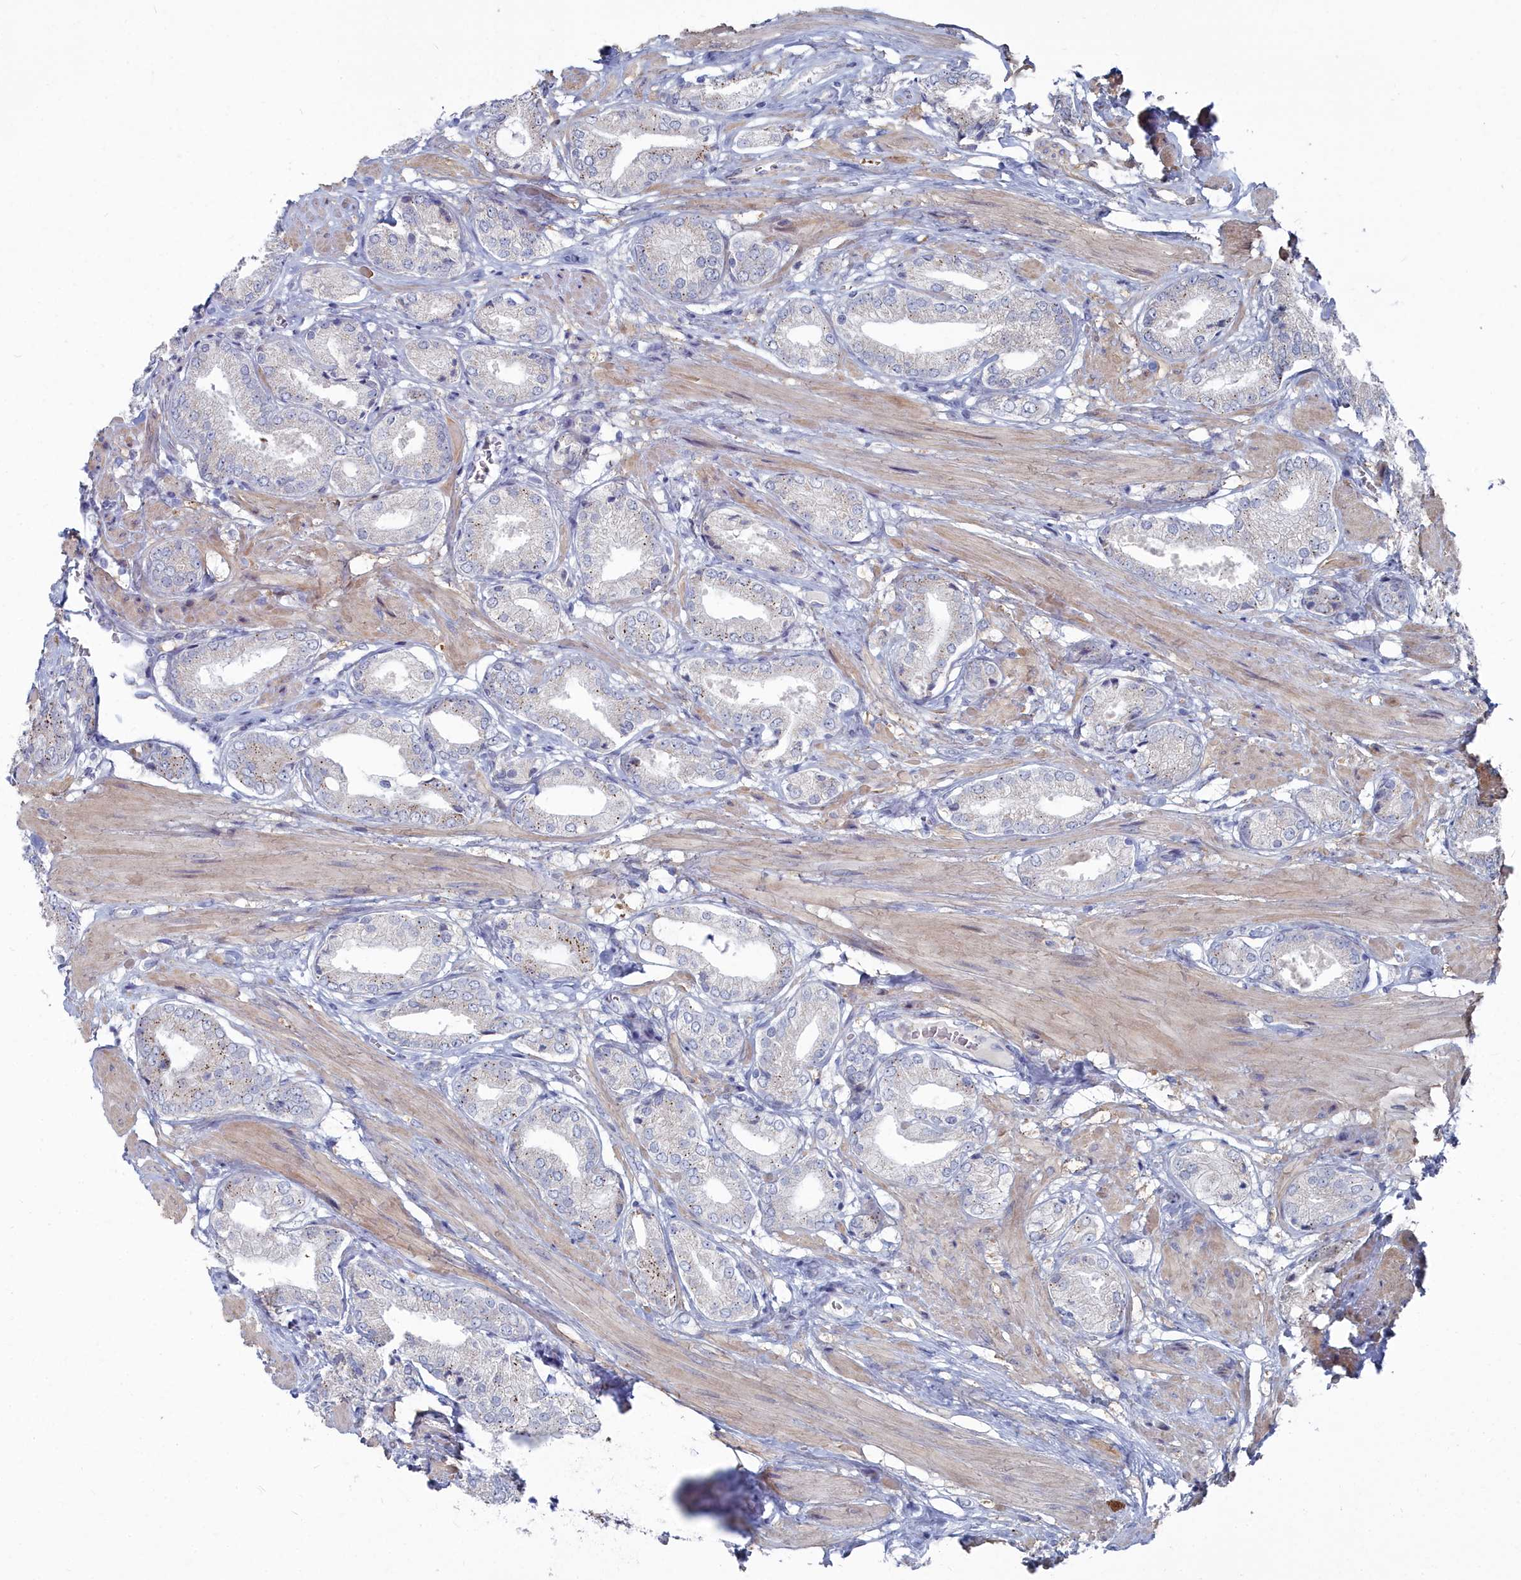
{"staining": {"intensity": "moderate", "quantity": "<25%", "location": "cytoplasmic/membranous"}, "tissue": "prostate cancer", "cell_type": "Tumor cells", "image_type": "cancer", "snomed": [{"axis": "morphology", "description": "Adenocarcinoma, High grade"}, {"axis": "topography", "description": "Prostate and seminal vesicle, NOS"}], "caption": "DAB (3,3'-diaminobenzidine) immunohistochemical staining of human prostate adenocarcinoma (high-grade) reveals moderate cytoplasmic/membranous protein staining in about <25% of tumor cells. (IHC, brightfield microscopy, high magnification).", "gene": "SHISAL2A", "patient": {"sex": "male", "age": 64}}